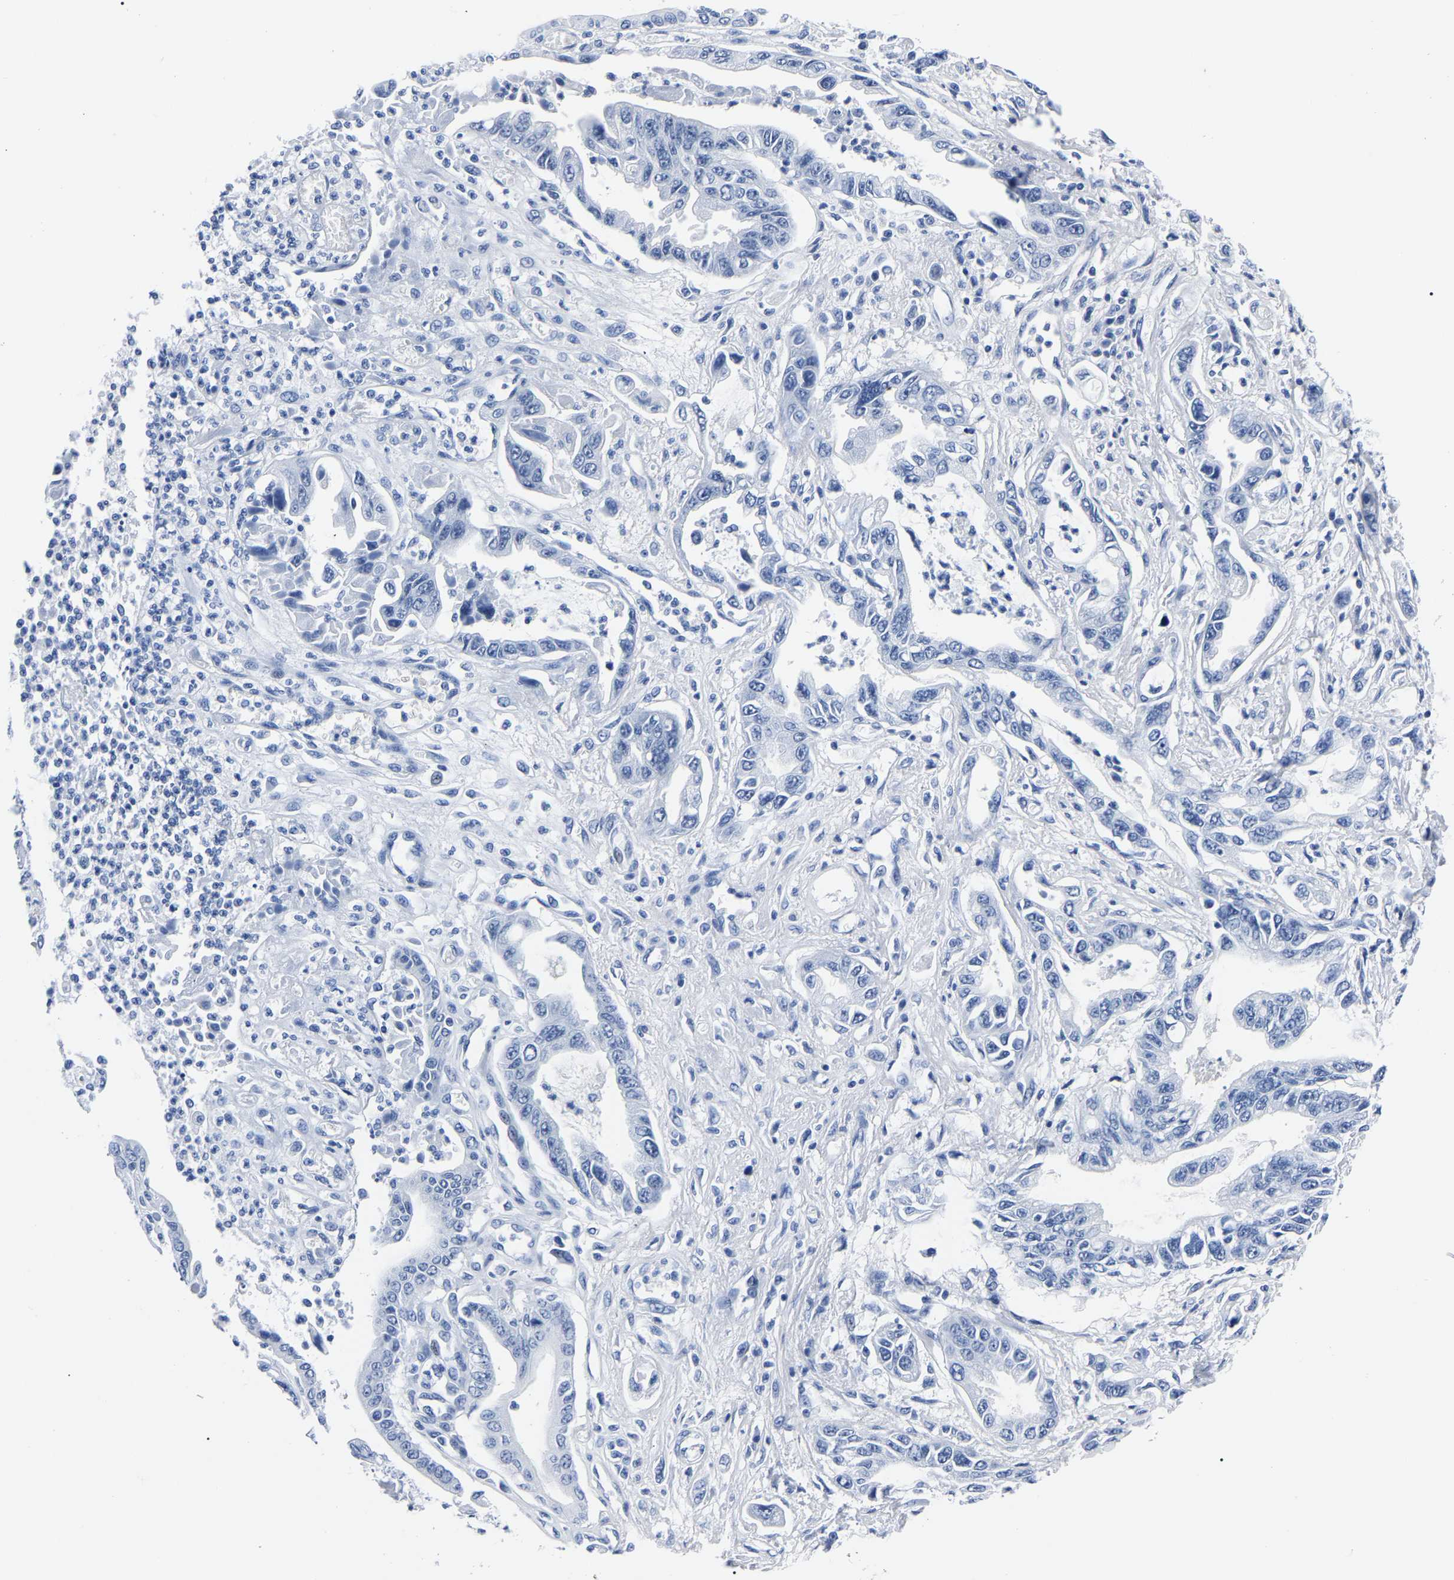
{"staining": {"intensity": "negative", "quantity": "none", "location": "none"}, "tissue": "pancreatic cancer", "cell_type": "Tumor cells", "image_type": "cancer", "snomed": [{"axis": "morphology", "description": "Adenocarcinoma, NOS"}, {"axis": "topography", "description": "Pancreas"}], "caption": "Tumor cells are negative for protein expression in human pancreatic cancer (adenocarcinoma).", "gene": "IMPG2", "patient": {"sex": "male", "age": 56}}